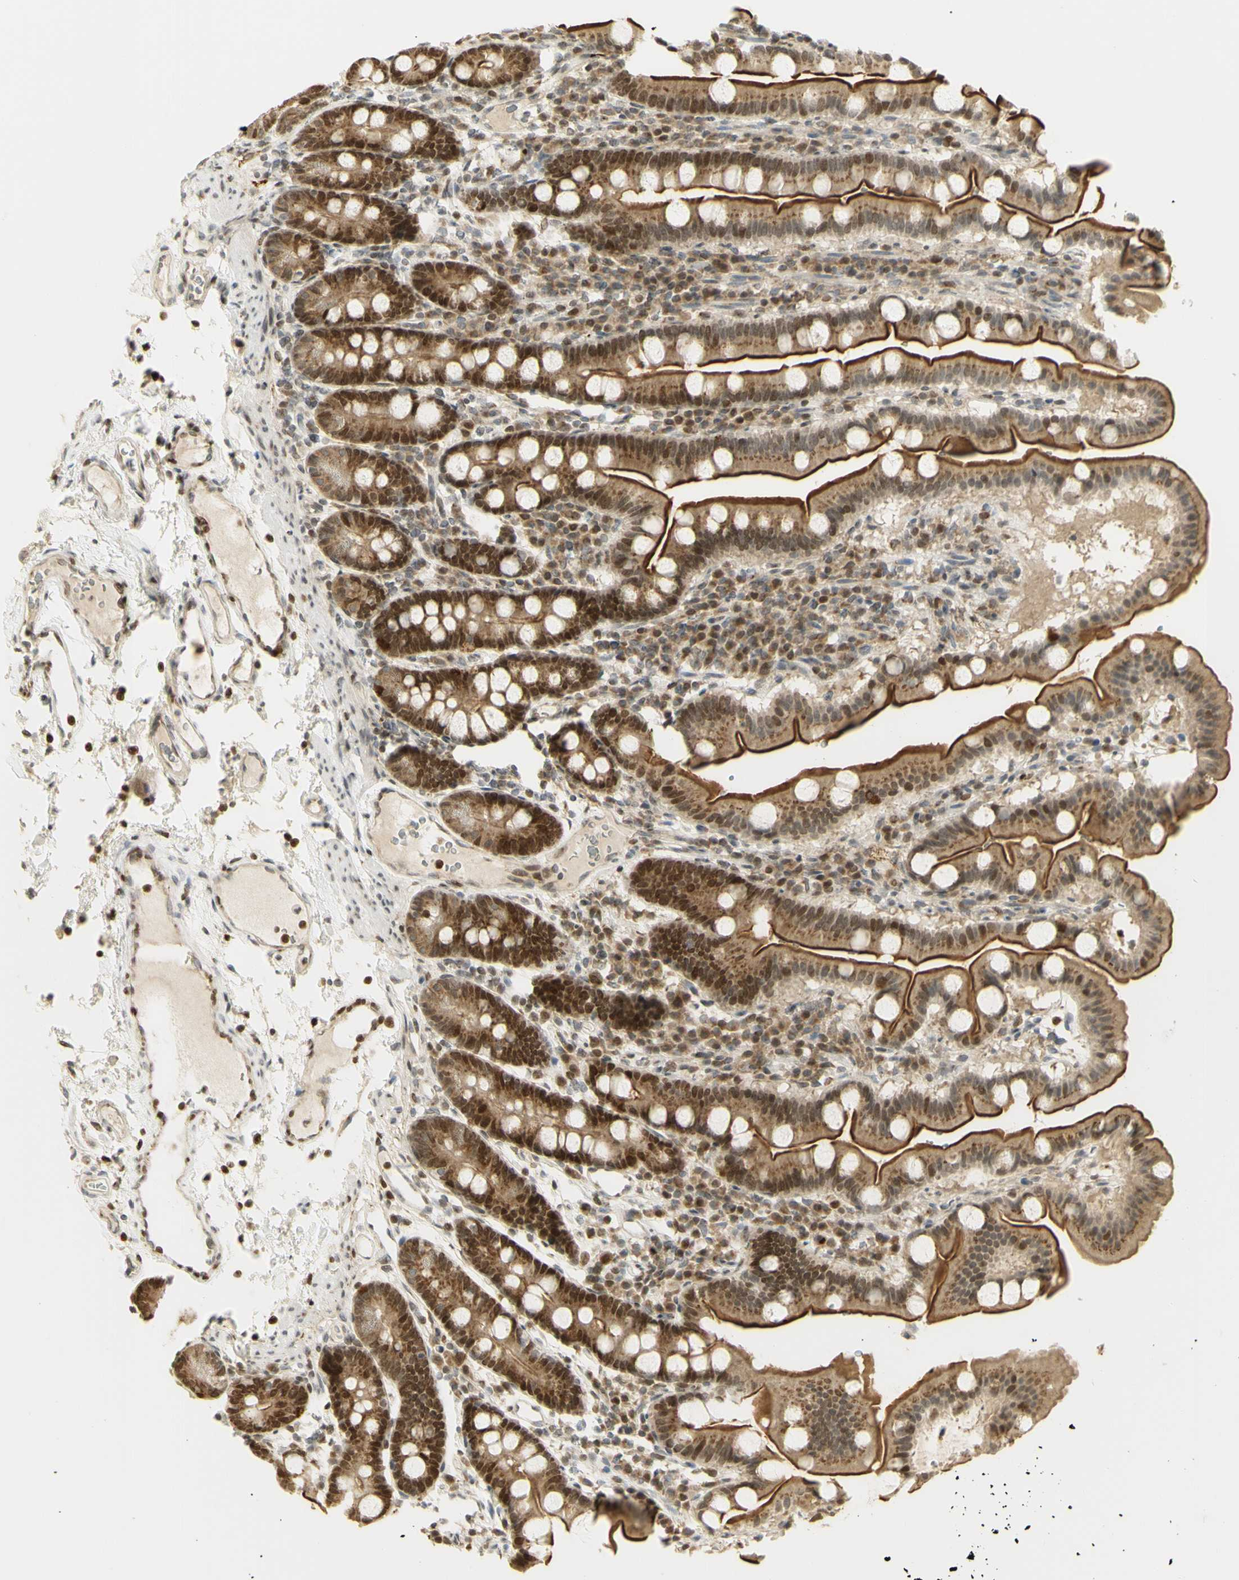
{"staining": {"intensity": "strong", "quantity": "25%-75%", "location": "cytoplasmic/membranous,nuclear"}, "tissue": "duodenum", "cell_type": "Glandular cells", "image_type": "normal", "snomed": [{"axis": "morphology", "description": "Normal tissue, NOS"}, {"axis": "topography", "description": "Duodenum"}], "caption": "Normal duodenum exhibits strong cytoplasmic/membranous,nuclear staining in approximately 25%-75% of glandular cells, visualized by immunohistochemistry.", "gene": "KIF11", "patient": {"sex": "male", "age": 50}}